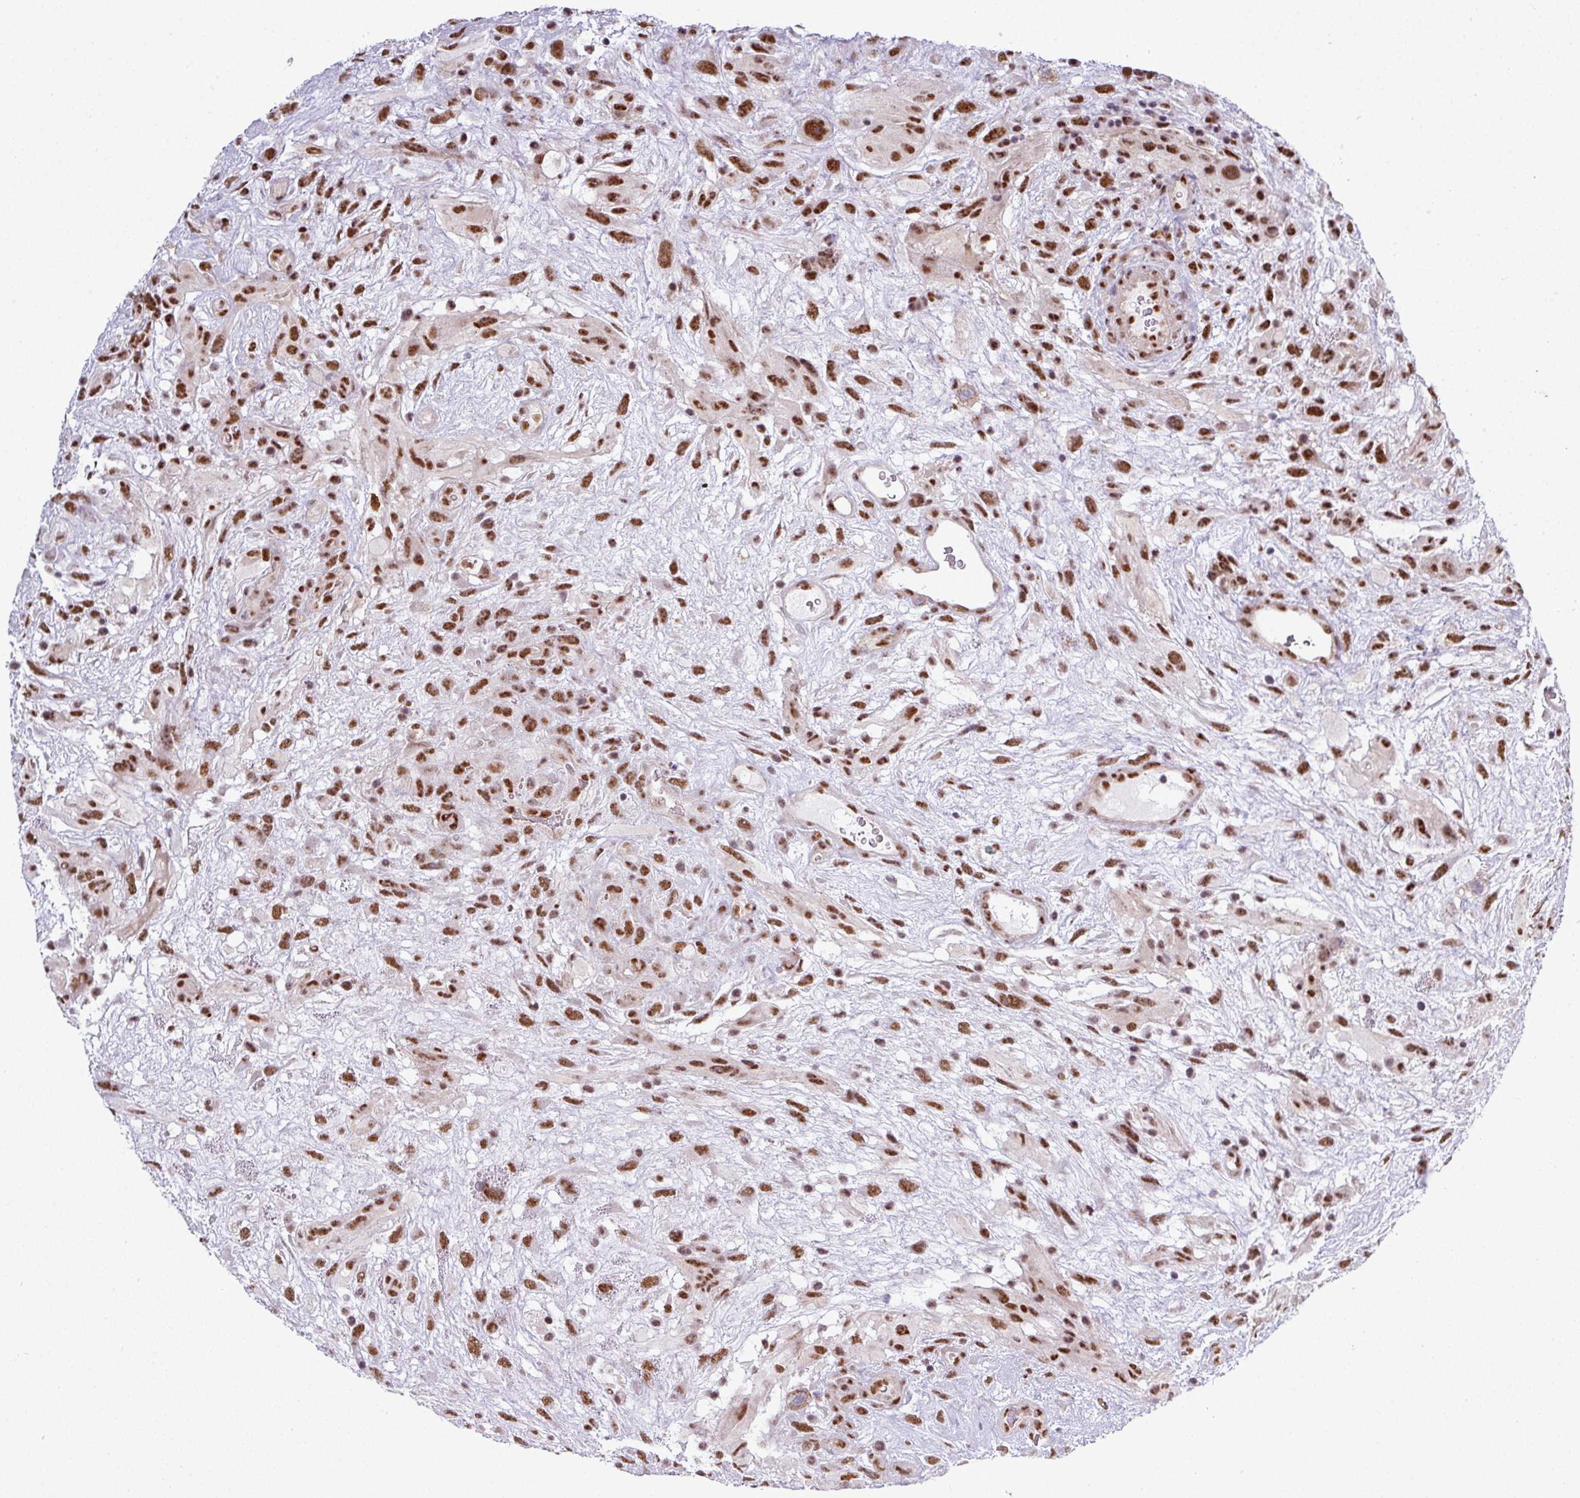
{"staining": {"intensity": "strong", "quantity": ">75%", "location": "nuclear"}, "tissue": "glioma", "cell_type": "Tumor cells", "image_type": "cancer", "snomed": [{"axis": "morphology", "description": "Glioma, malignant, High grade"}, {"axis": "topography", "description": "Brain"}], "caption": "An image of human malignant glioma (high-grade) stained for a protein displays strong nuclear brown staining in tumor cells. (DAB (3,3'-diaminobenzidine) IHC, brown staining for protein, blue staining for nuclei).", "gene": "ZNF217", "patient": {"sex": "male", "age": 61}}